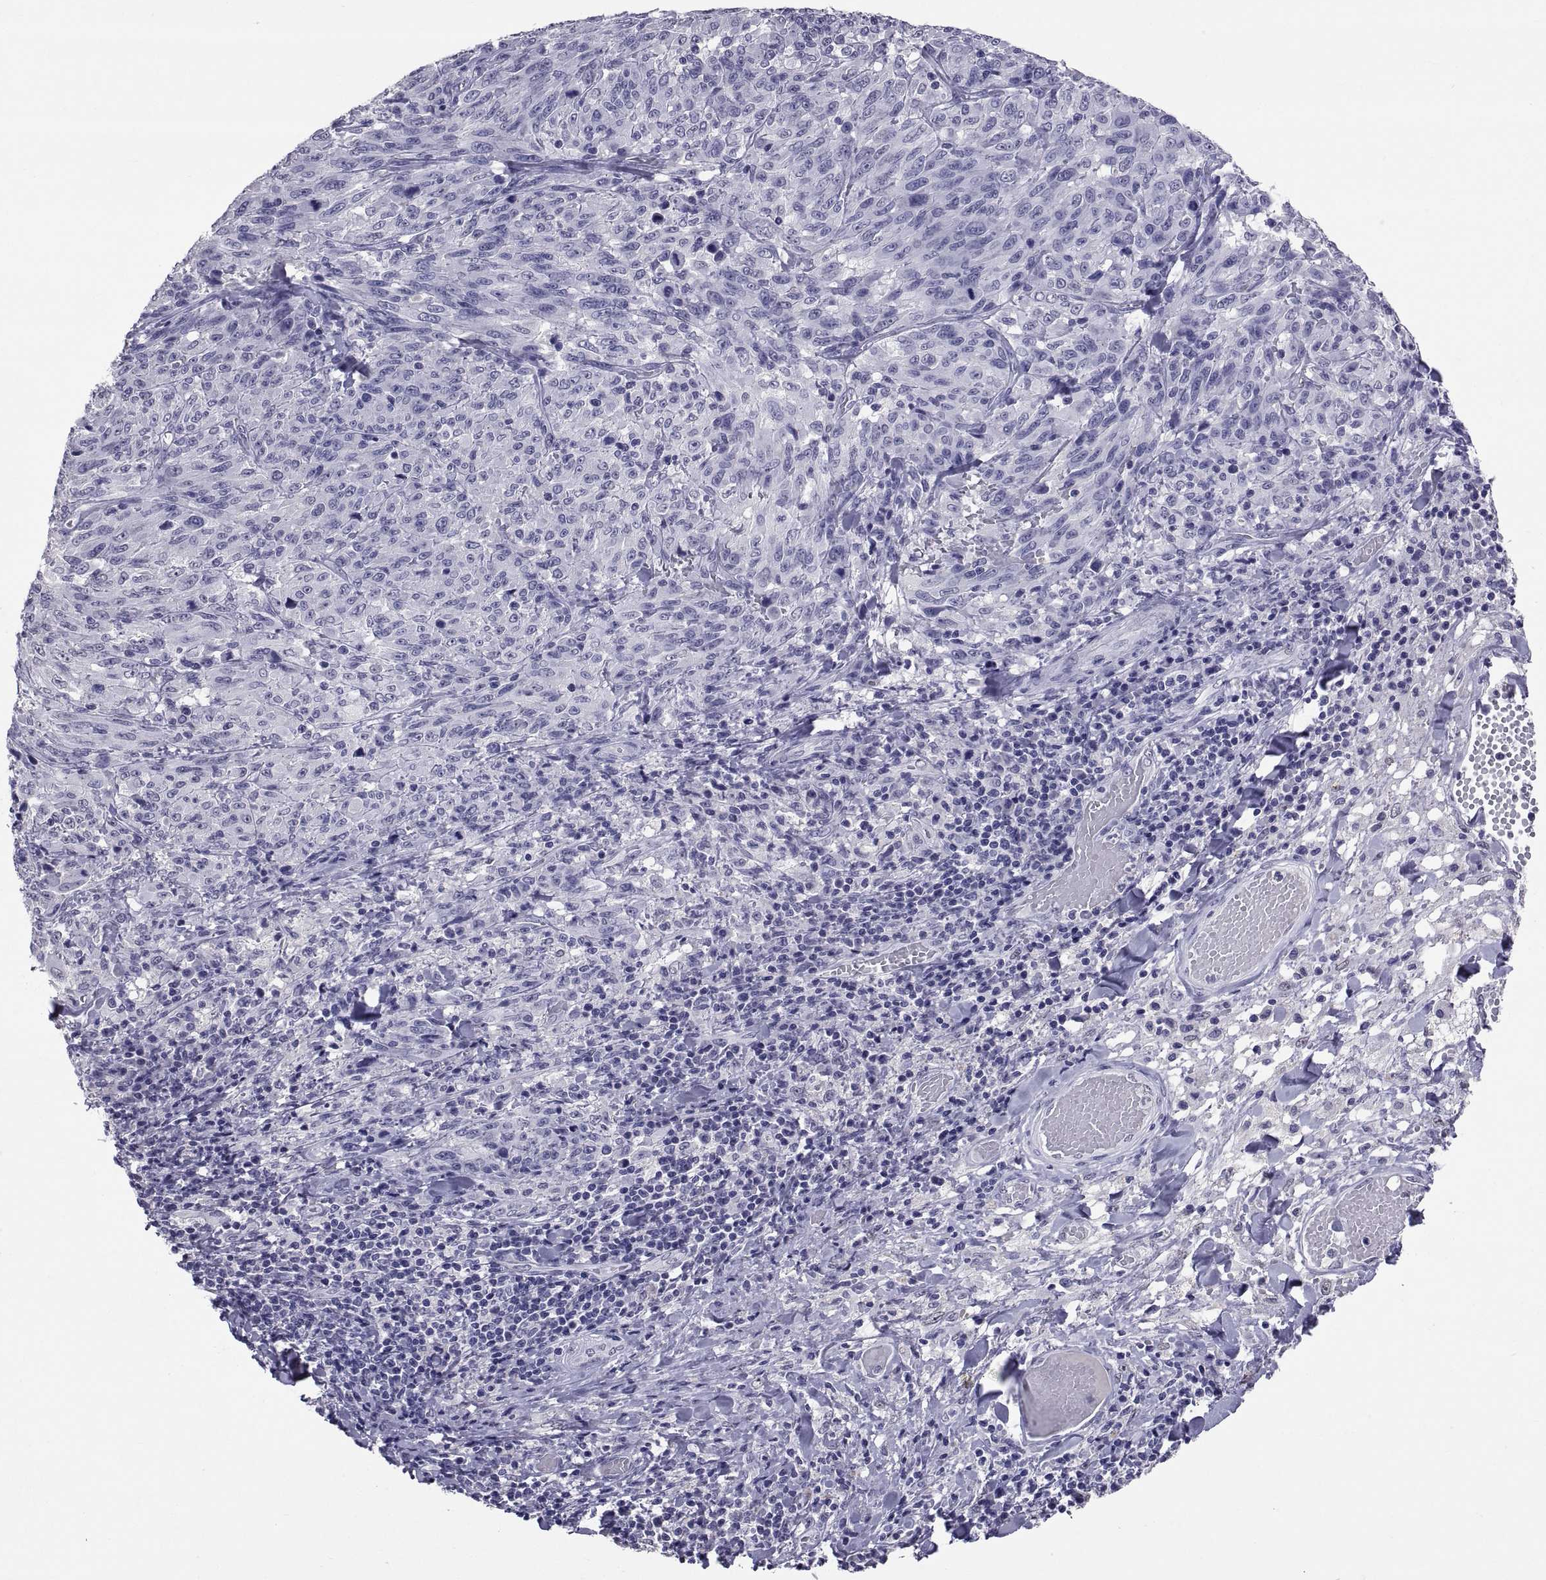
{"staining": {"intensity": "negative", "quantity": "none", "location": "none"}, "tissue": "melanoma", "cell_type": "Tumor cells", "image_type": "cancer", "snomed": [{"axis": "morphology", "description": "Malignant melanoma, NOS"}, {"axis": "topography", "description": "Skin"}], "caption": "Immunohistochemical staining of human melanoma reveals no significant staining in tumor cells.", "gene": "TGFBR3L", "patient": {"sex": "female", "age": 91}}